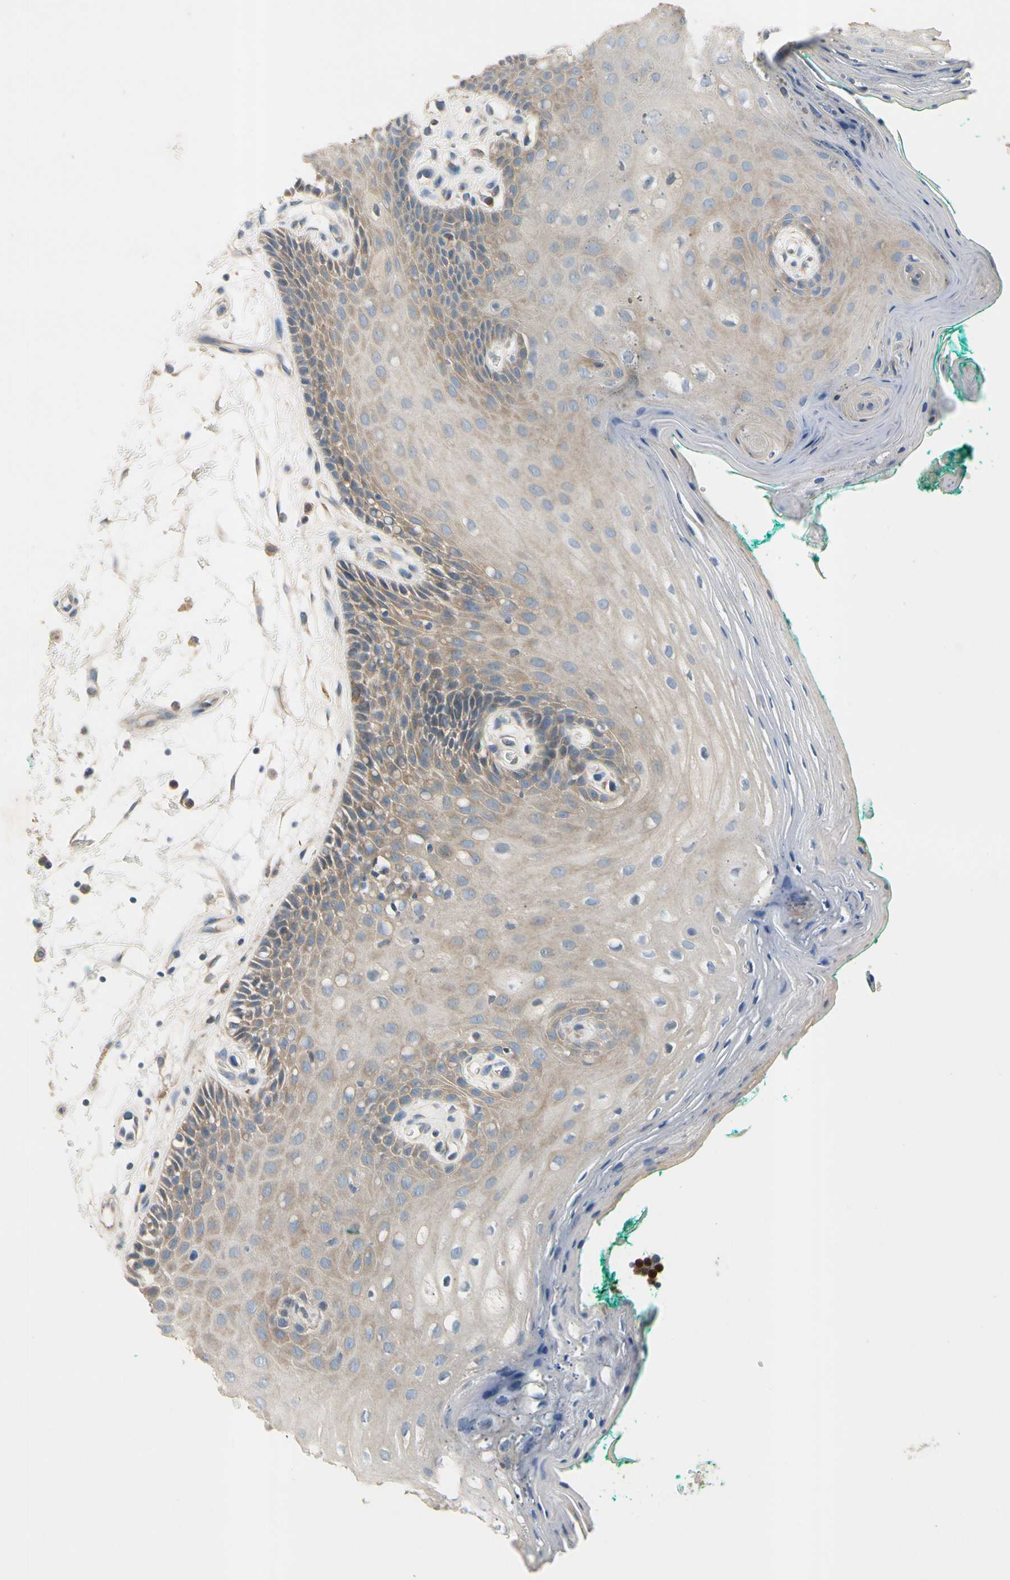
{"staining": {"intensity": "weak", "quantity": ">75%", "location": "cytoplasmic/membranous"}, "tissue": "oral mucosa", "cell_type": "Squamous epithelial cells", "image_type": "normal", "snomed": [{"axis": "morphology", "description": "Normal tissue, NOS"}, {"axis": "topography", "description": "Skeletal muscle"}, {"axis": "topography", "description": "Oral tissue"}, {"axis": "topography", "description": "Peripheral nerve tissue"}], "caption": "This photomicrograph demonstrates immunohistochemistry staining of benign human oral mucosa, with low weak cytoplasmic/membranous staining in about >75% of squamous epithelial cells.", "gene": "SIGLEC5", "patient": {"sex": "female", "age": 84}}